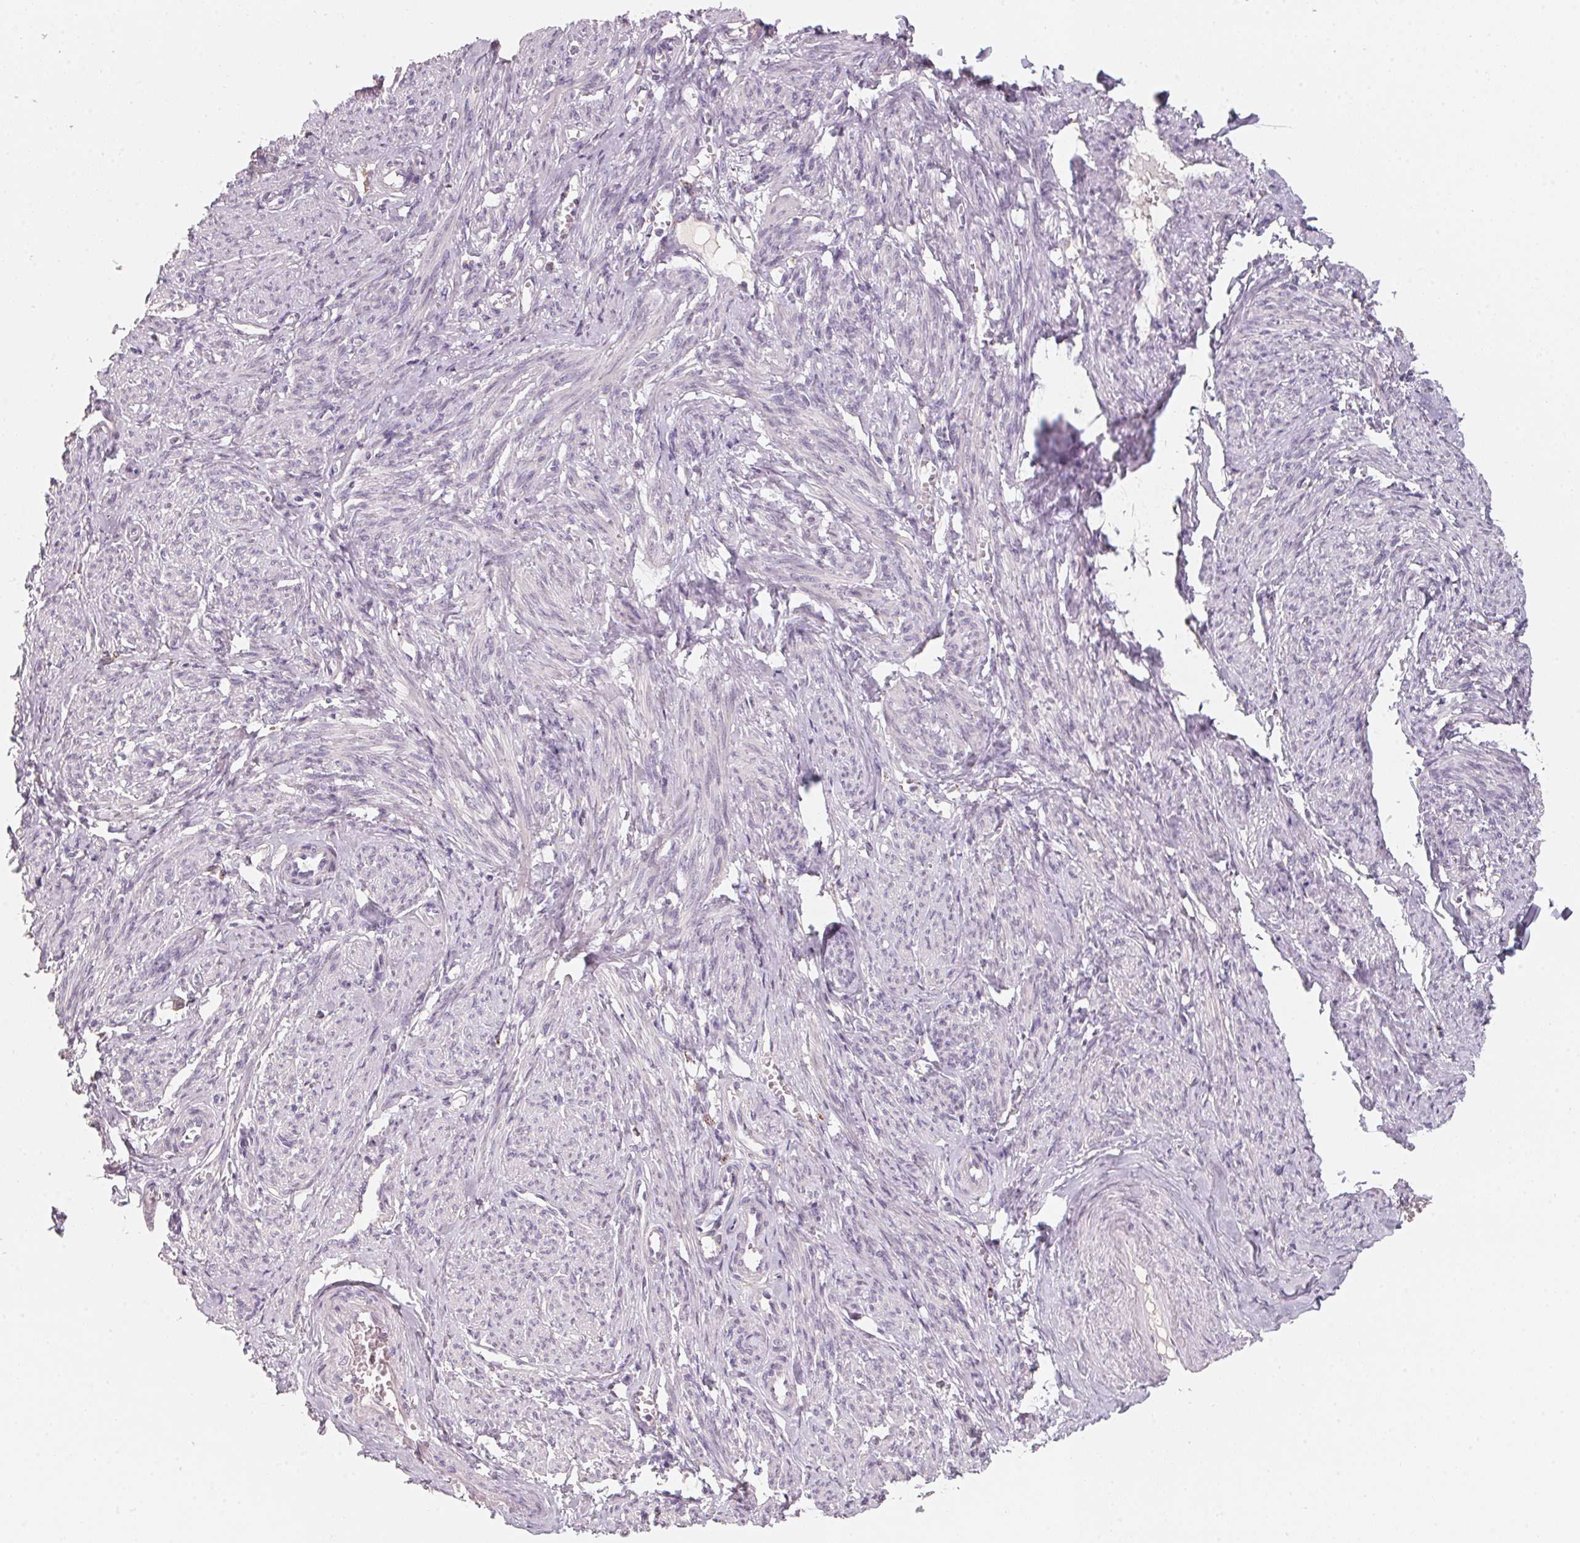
{"staining": {"intensity": "negative", "quantity": "none", "location": "none"}, "tissue": "smooth muscle", "cell_type": "Smooth muscle cells", "image_type": "normal", "snomed": [{"axis": "morphology", "description": "Normal tissue, NOS"}, {"axis": "topography", "description": "Smooth muscle"}], "caption": "This is a image of IHC staining of benign smooth muscle, which shows no staining in smooth muscle cells.", "gene": "TREH", "patient": {"sex": "female", "age": 65}}